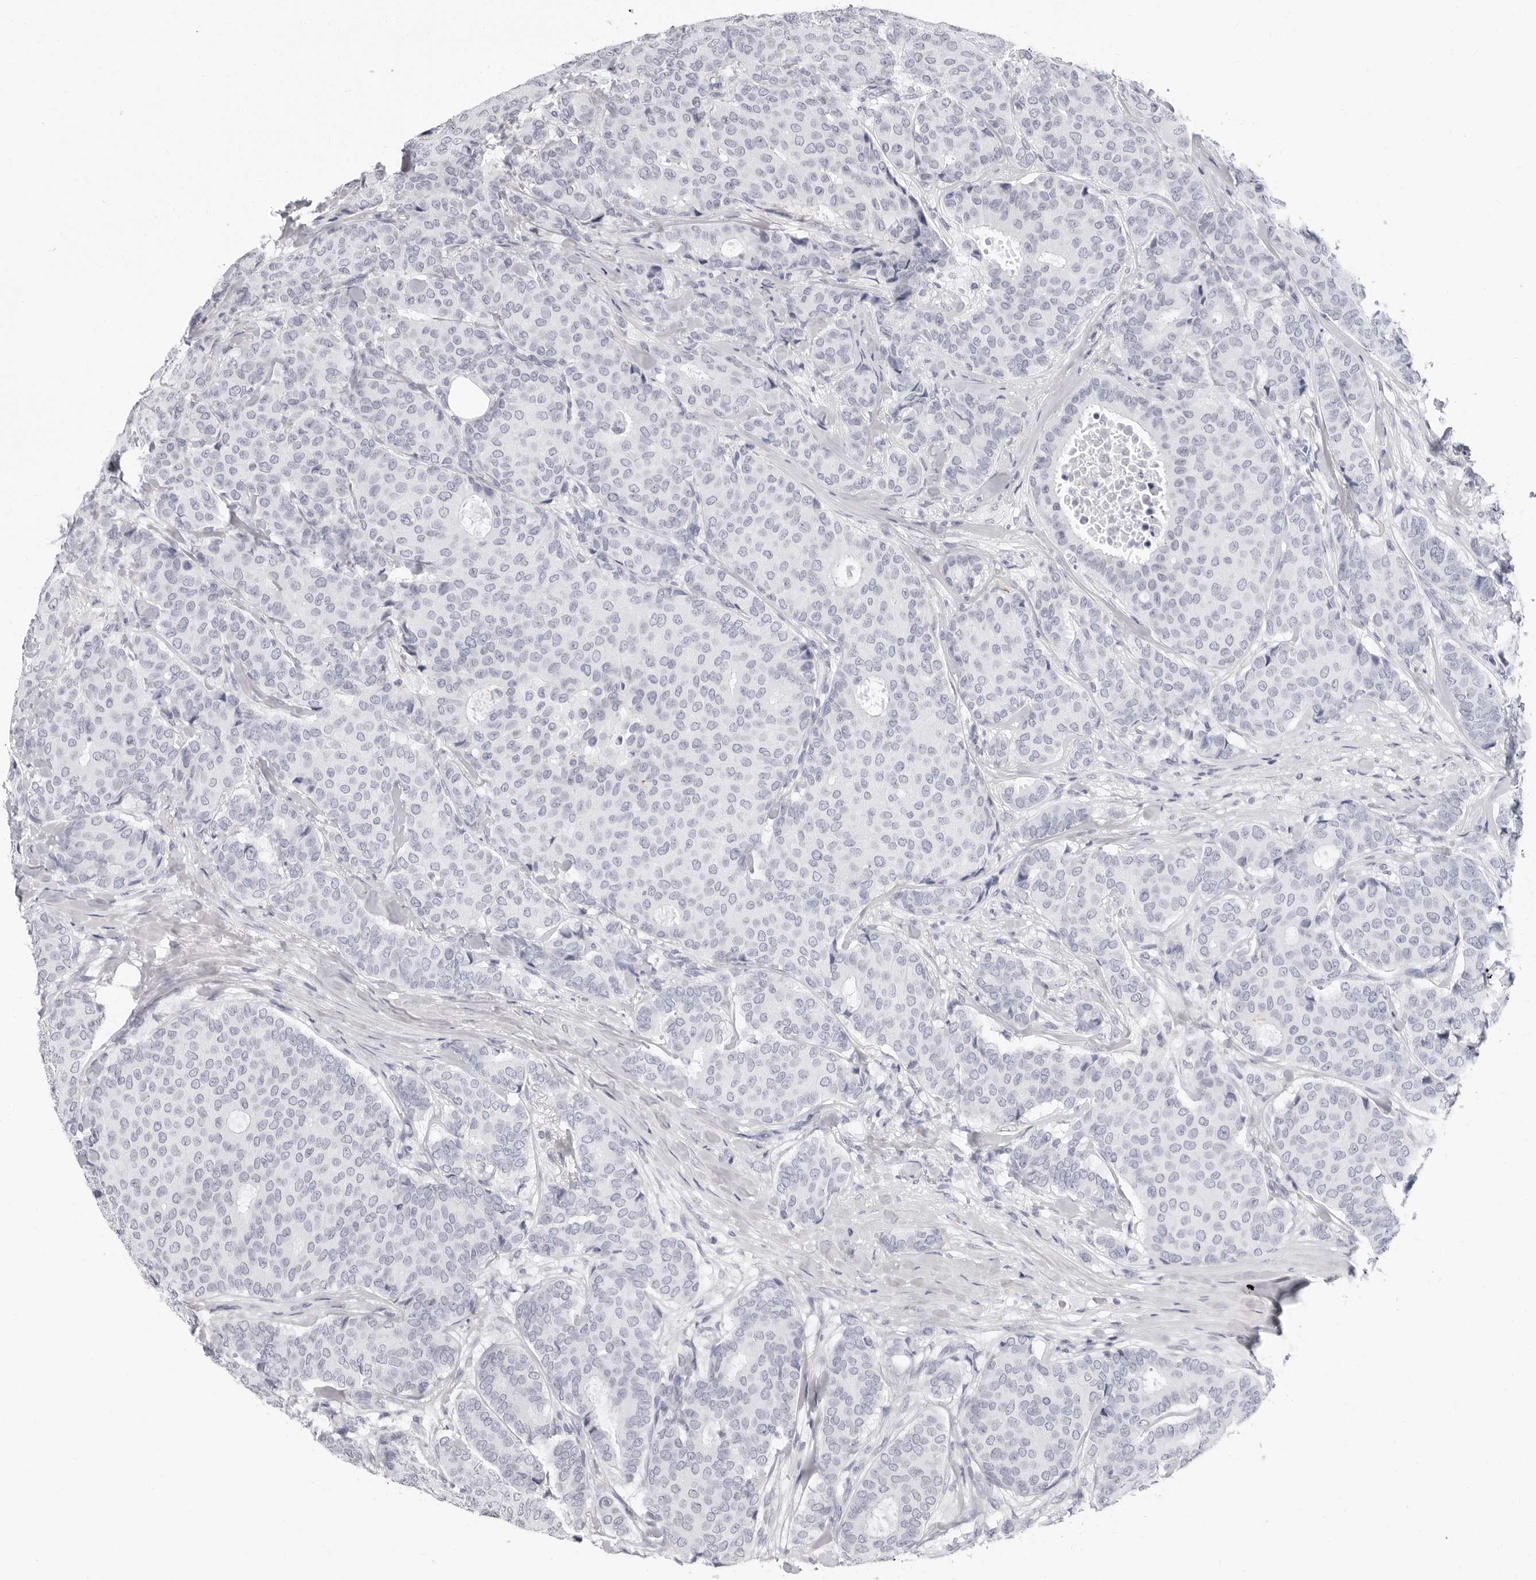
{"staining": {"intensity": "negative", "quantity": "none", "location": "none"}, "tissue": "breast cancer", "cell_type": "Tumor cells", "image_type": "cancer", "snomed": [{"axis": "morphology", "description": "Duct carcinoma"}, {"axis": "topography", "description": "Breast"}], "caption": "DAB (3,3'-diaminobenzidine) immunohistochemical staining of human breast cancer exhibits no significant expression in tumor cells.", "gene": "ERICH3", "patient": {"sex": "female", "age": 75}}